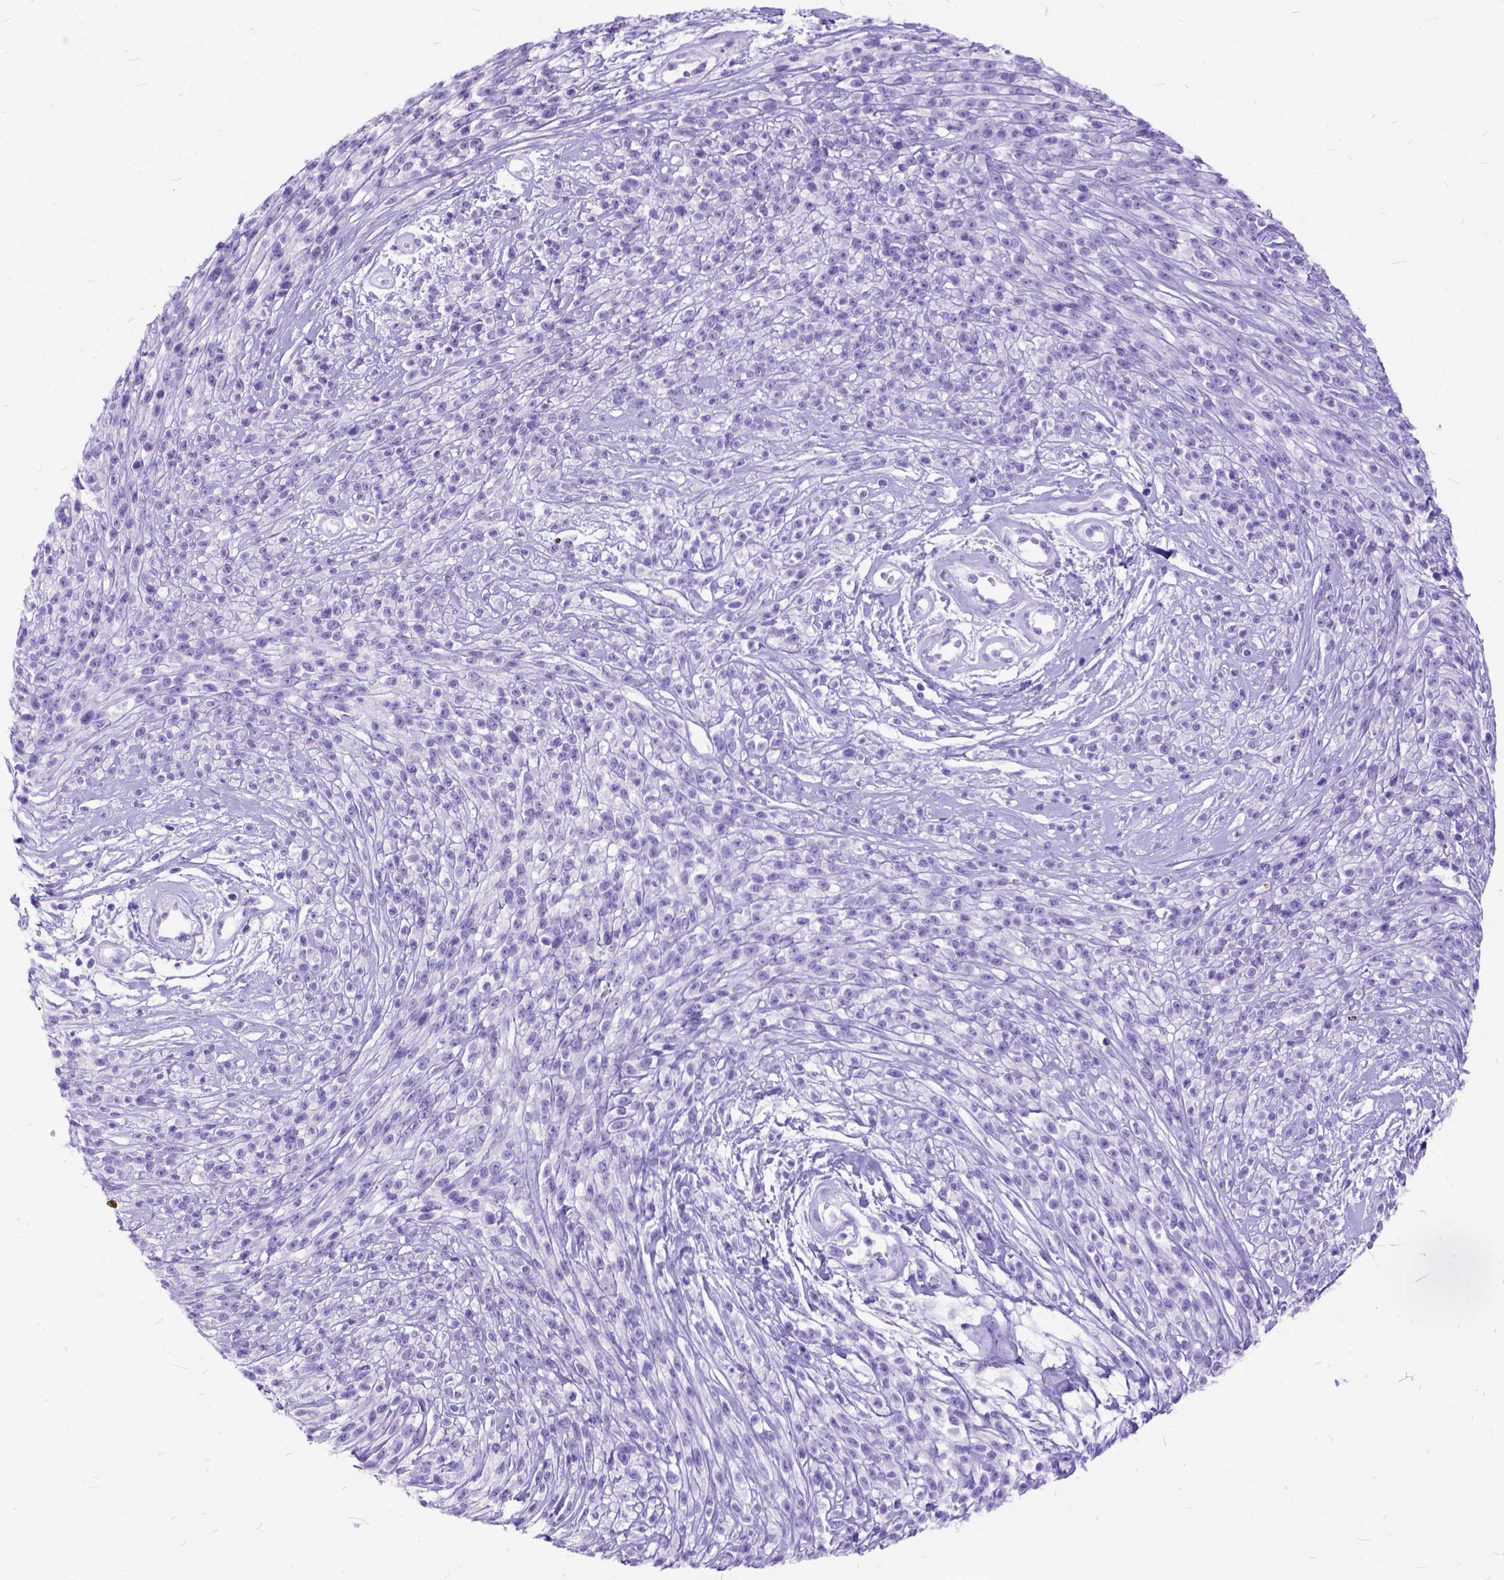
{"staining": {"intensity": "negative", "quantity": "none", "location": "none"}, "tissue": "melanoma", "cell_type": "Tumor cells", "image_type": "cancer", "snomed": [{"axis": "morphology", "description": "Malignant melanoma, NOS"}, {"axis": "topography", "description": "Skin"}, {"axis": "topography", "description": "Skin of trunk"}], "caption": "Immunohistochemical staining of malignant melanoma shows no significant expression in tumor cells.", "gene": "C1QTNF3", "patient": {"sex": "male", "age": 74}}